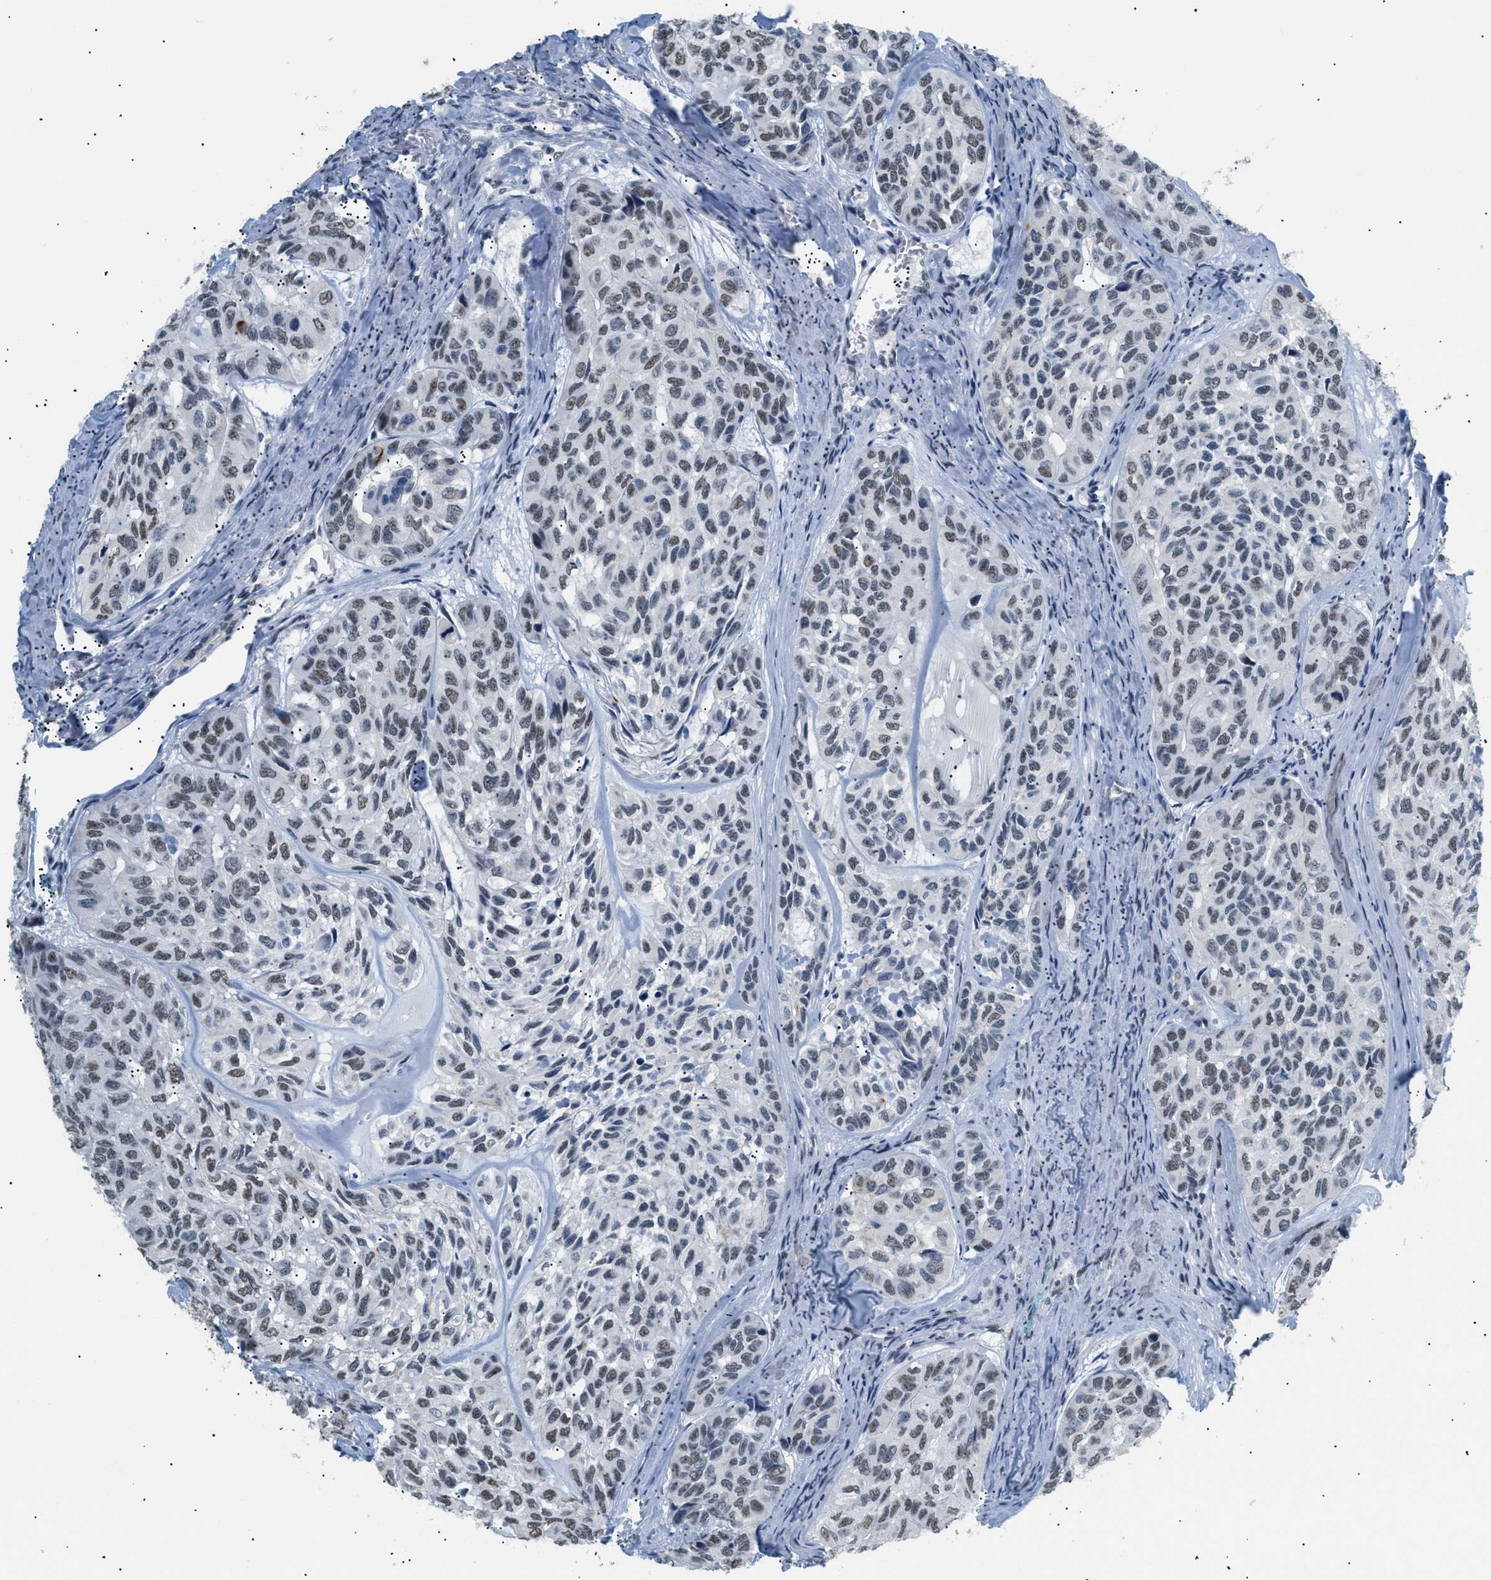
{"staining": {"intensity": "weak", "quantity": ">75%", "location": "nuclear"}, "tissue": "head and neck cancer", "cell_type": "Tumor cells", "image_type": "cancer", "snomed": [{"axis": "morphology", "description": "Adenocarcinoma, NOS"}, {"axis": "topography", "description": "Salivary gland, NOS"}, {"axis": "topography", "description": "Head-Neck"}], "caption": "Immunohistochemistry (DAB (3,3'-diaminobenzidine)) staining of adenocarcinoma (head and neck) demonstrates weak nuclear protein staining in about >75% of tumor cells.", "gene": "KCNC3", "patient": {"sex": "female", "age": 76}}